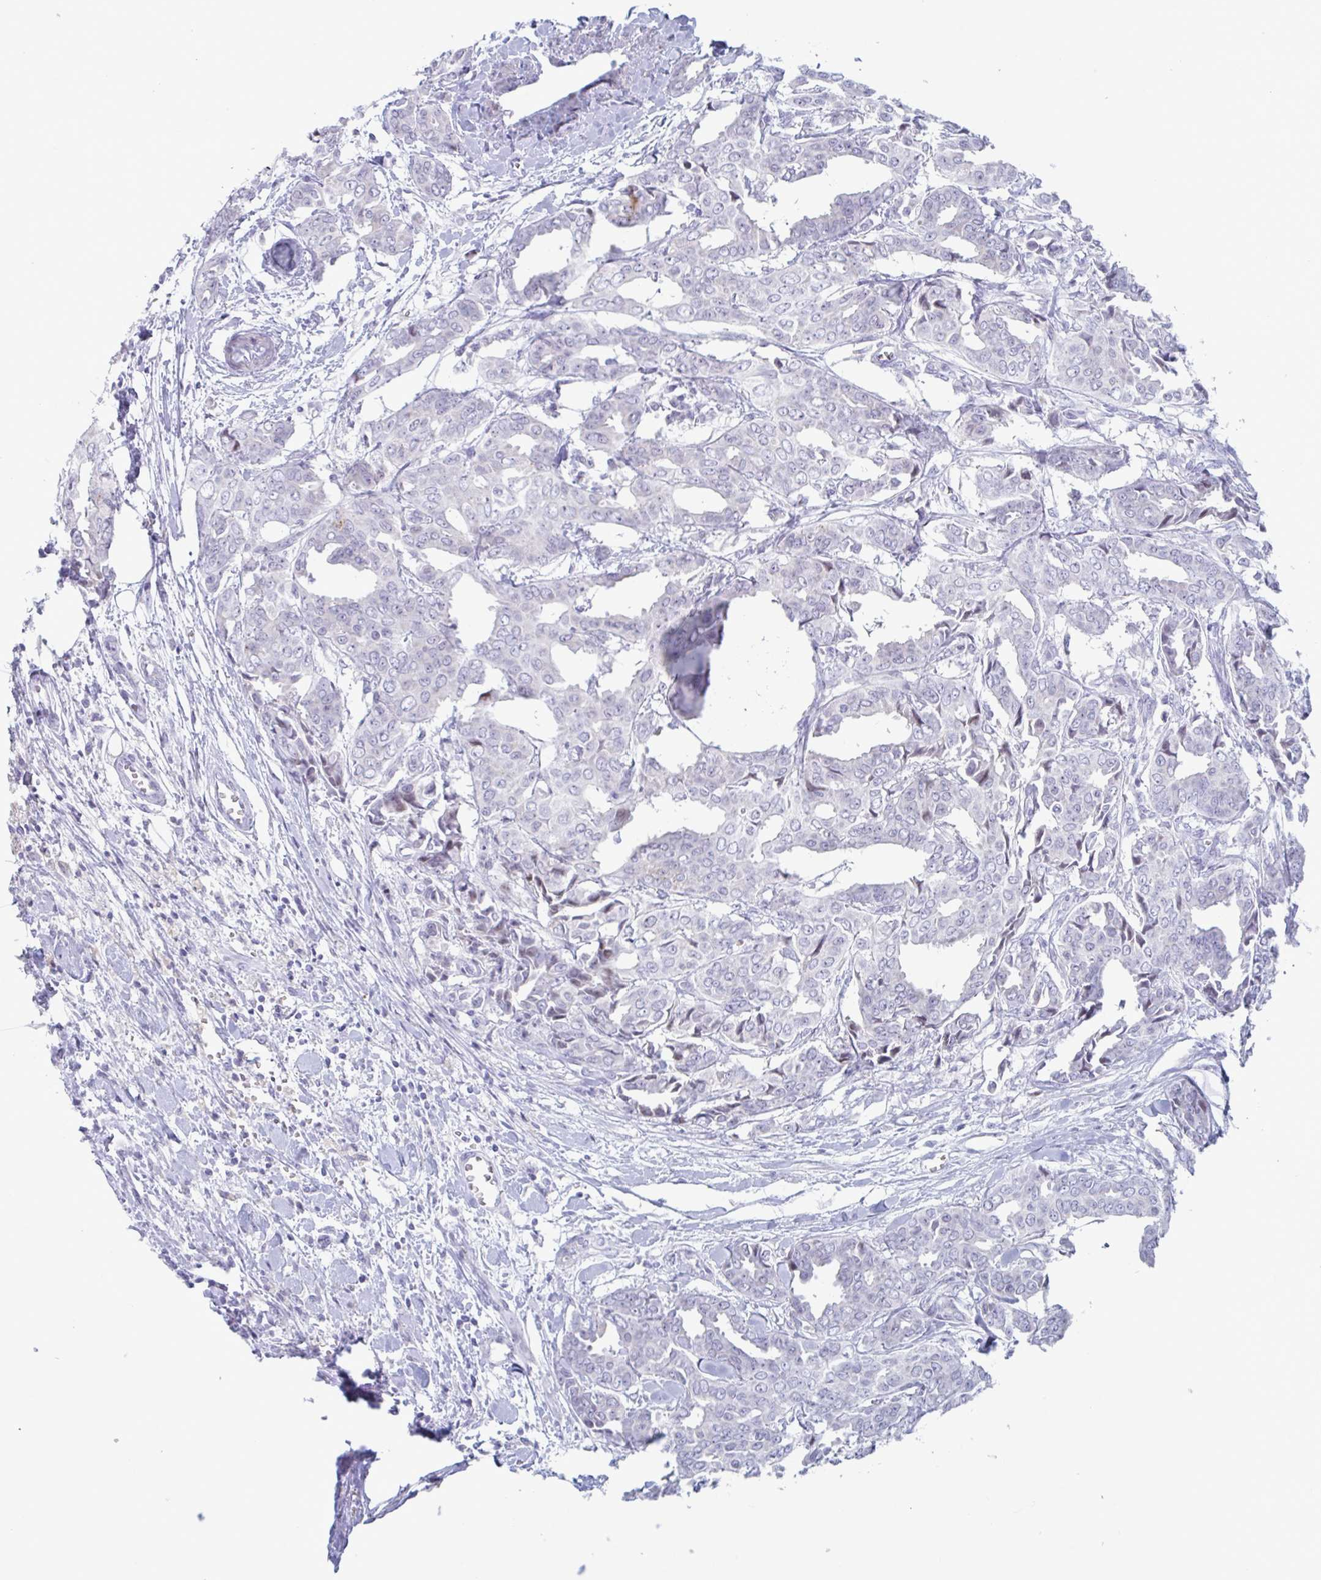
{"staining": {"intensity": "negative", "quantity": "none", "location": "none"}, "tissue": "breast cancer", "cell_type": "Tumor cells", "image_type": "cancer", "snomed": [{"axis": "morphology", "description": "Duct carcinoma"}, {"axis": "topography", "description": "Breast"}], "caption": "The histopathology image exhibits no staining of tumor cells in breast cancer (invasive ductal carcinoma).", "gene": "CYP4F11", "patient": {"sex": "female", "age": 45}}